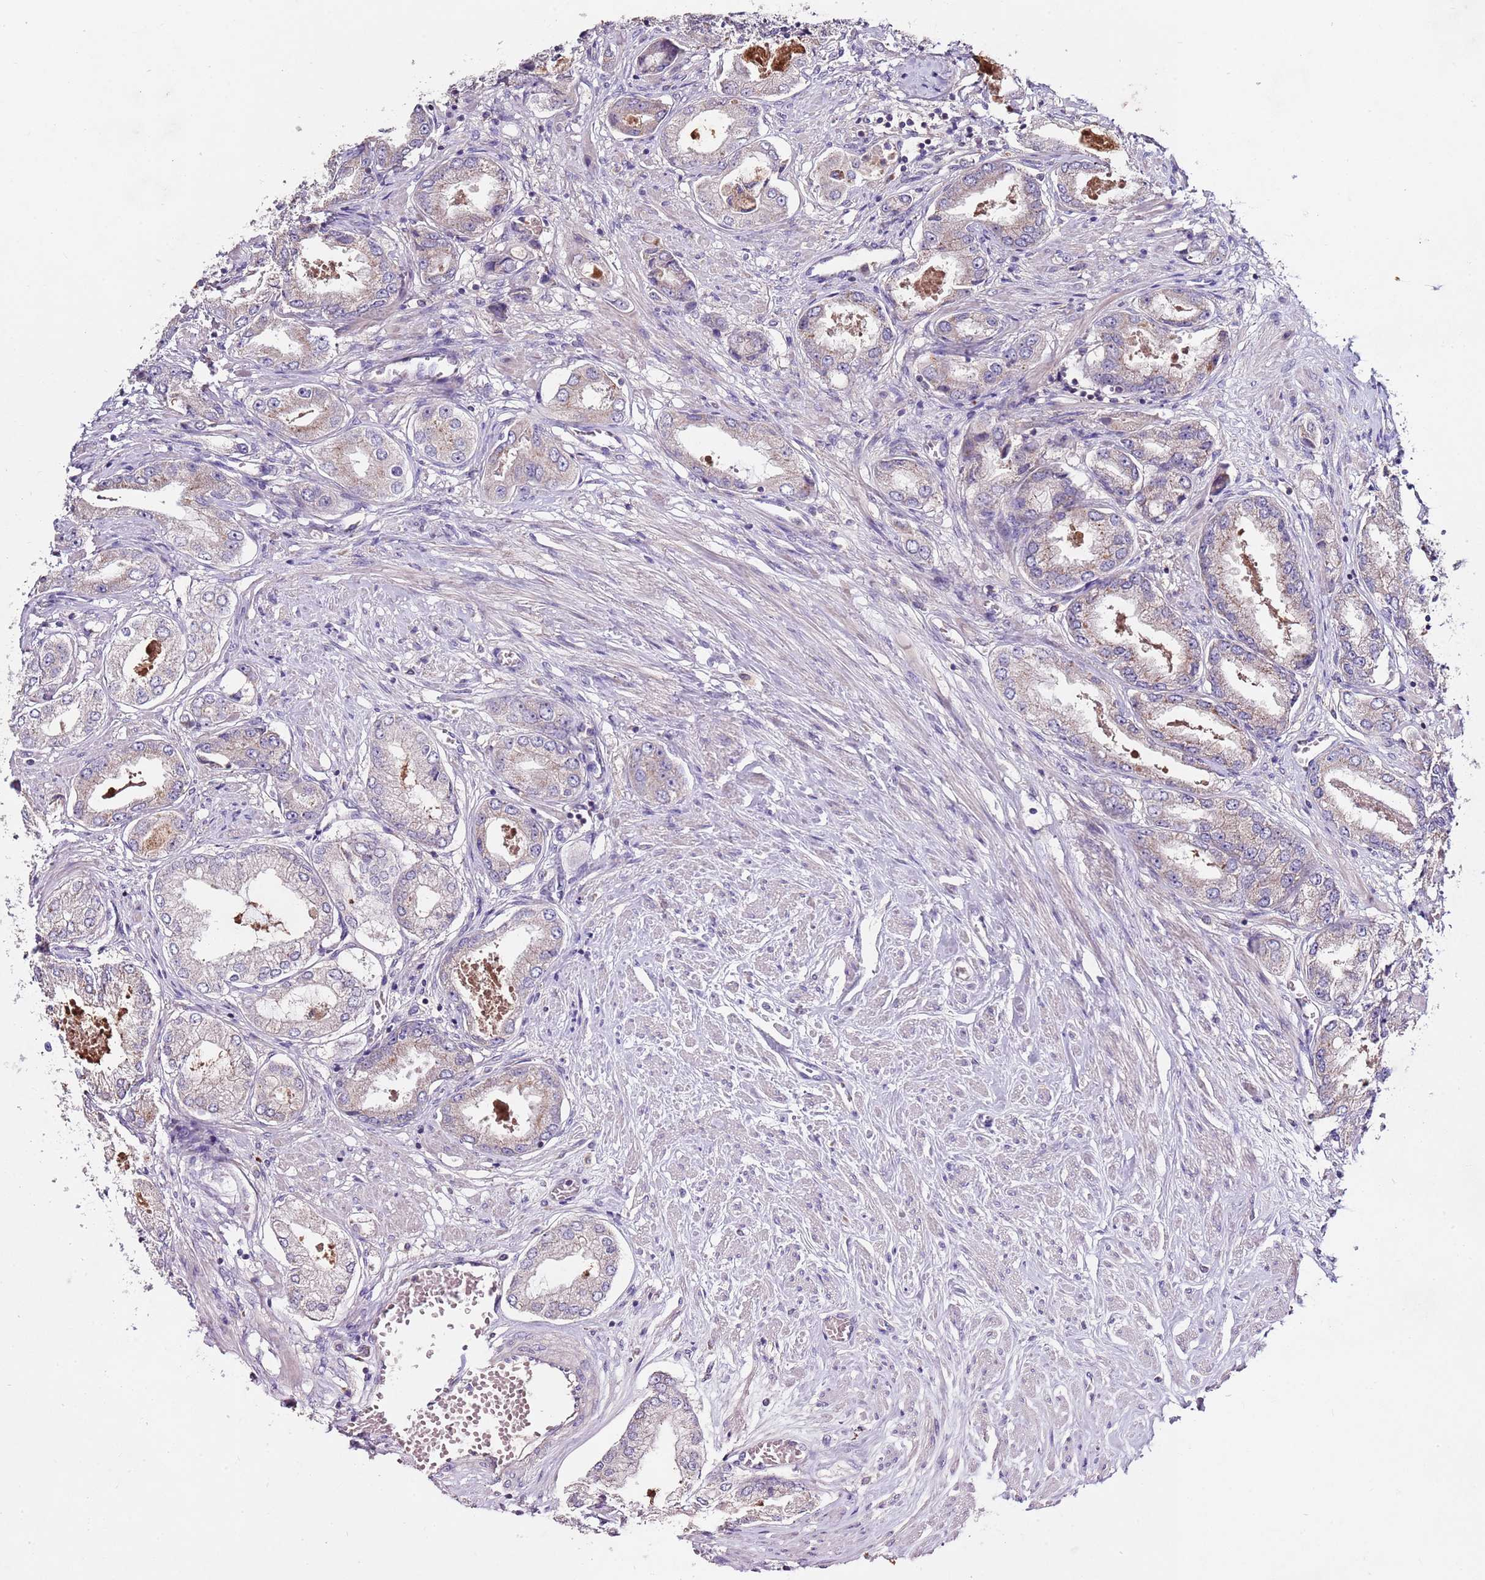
{"staining": {"intensity": "negative", "quantity": "none", "location": "none"}, "tissue": "prostate cancer", "cell_type": "Tumor cells", "image_type": "cancer", "snomed": [{"axis": "morphology", "description": "Adenocarcinoma, High grade"}, {"axis": "topography", "description": "Prostate"}], "caption": "IHC of human high-grade adenocarcinoma (prostate) shows no positivity in tumor cells.", "gene": "NRDE2", "patient": {"sex": "male", "age": 68}}